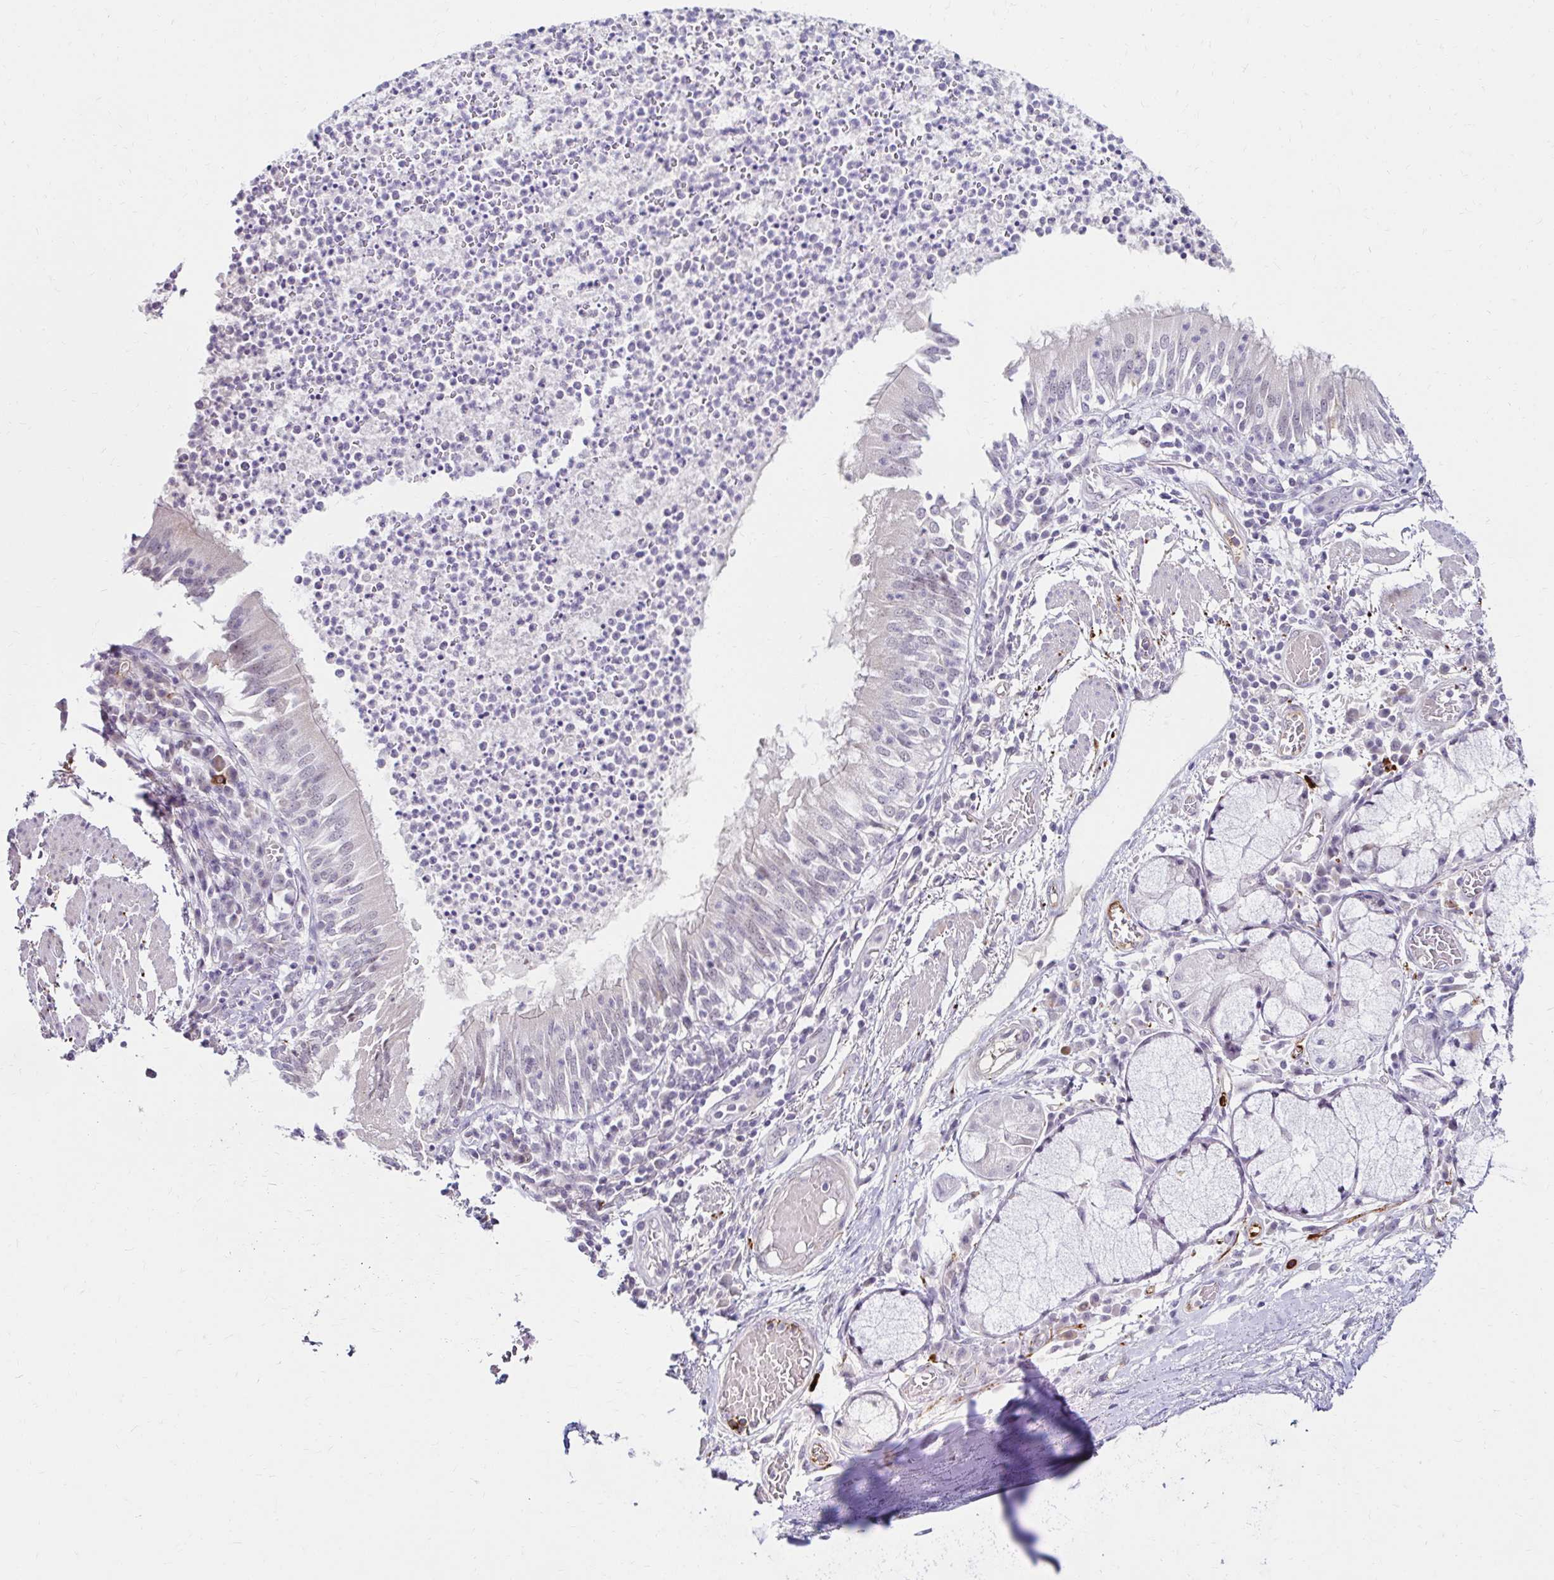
{"staining": {"intensity": "negative", "quantity": "none", "location": "none"}, "tissue": "bronchus", "cell_type": "Respiratory epithelial cells", "image_type": "normal", "snomed": [{"axis": "morphology", "description": "Normal tissue, NOS"}, {"axis": "topography", "description": "Lymph node"}, {"axis": "topography", "description": "Bronchus"}], "caption": "The IHC histopathology image has no significant staining in respiratory epithelial cells of bronchus. The staining is performed using DAB brown chromogen with nuclei counter-stained in using hematoxylin.", "gene": "GUCY1A1", "patient": {"sex": "male", "age": 56}}